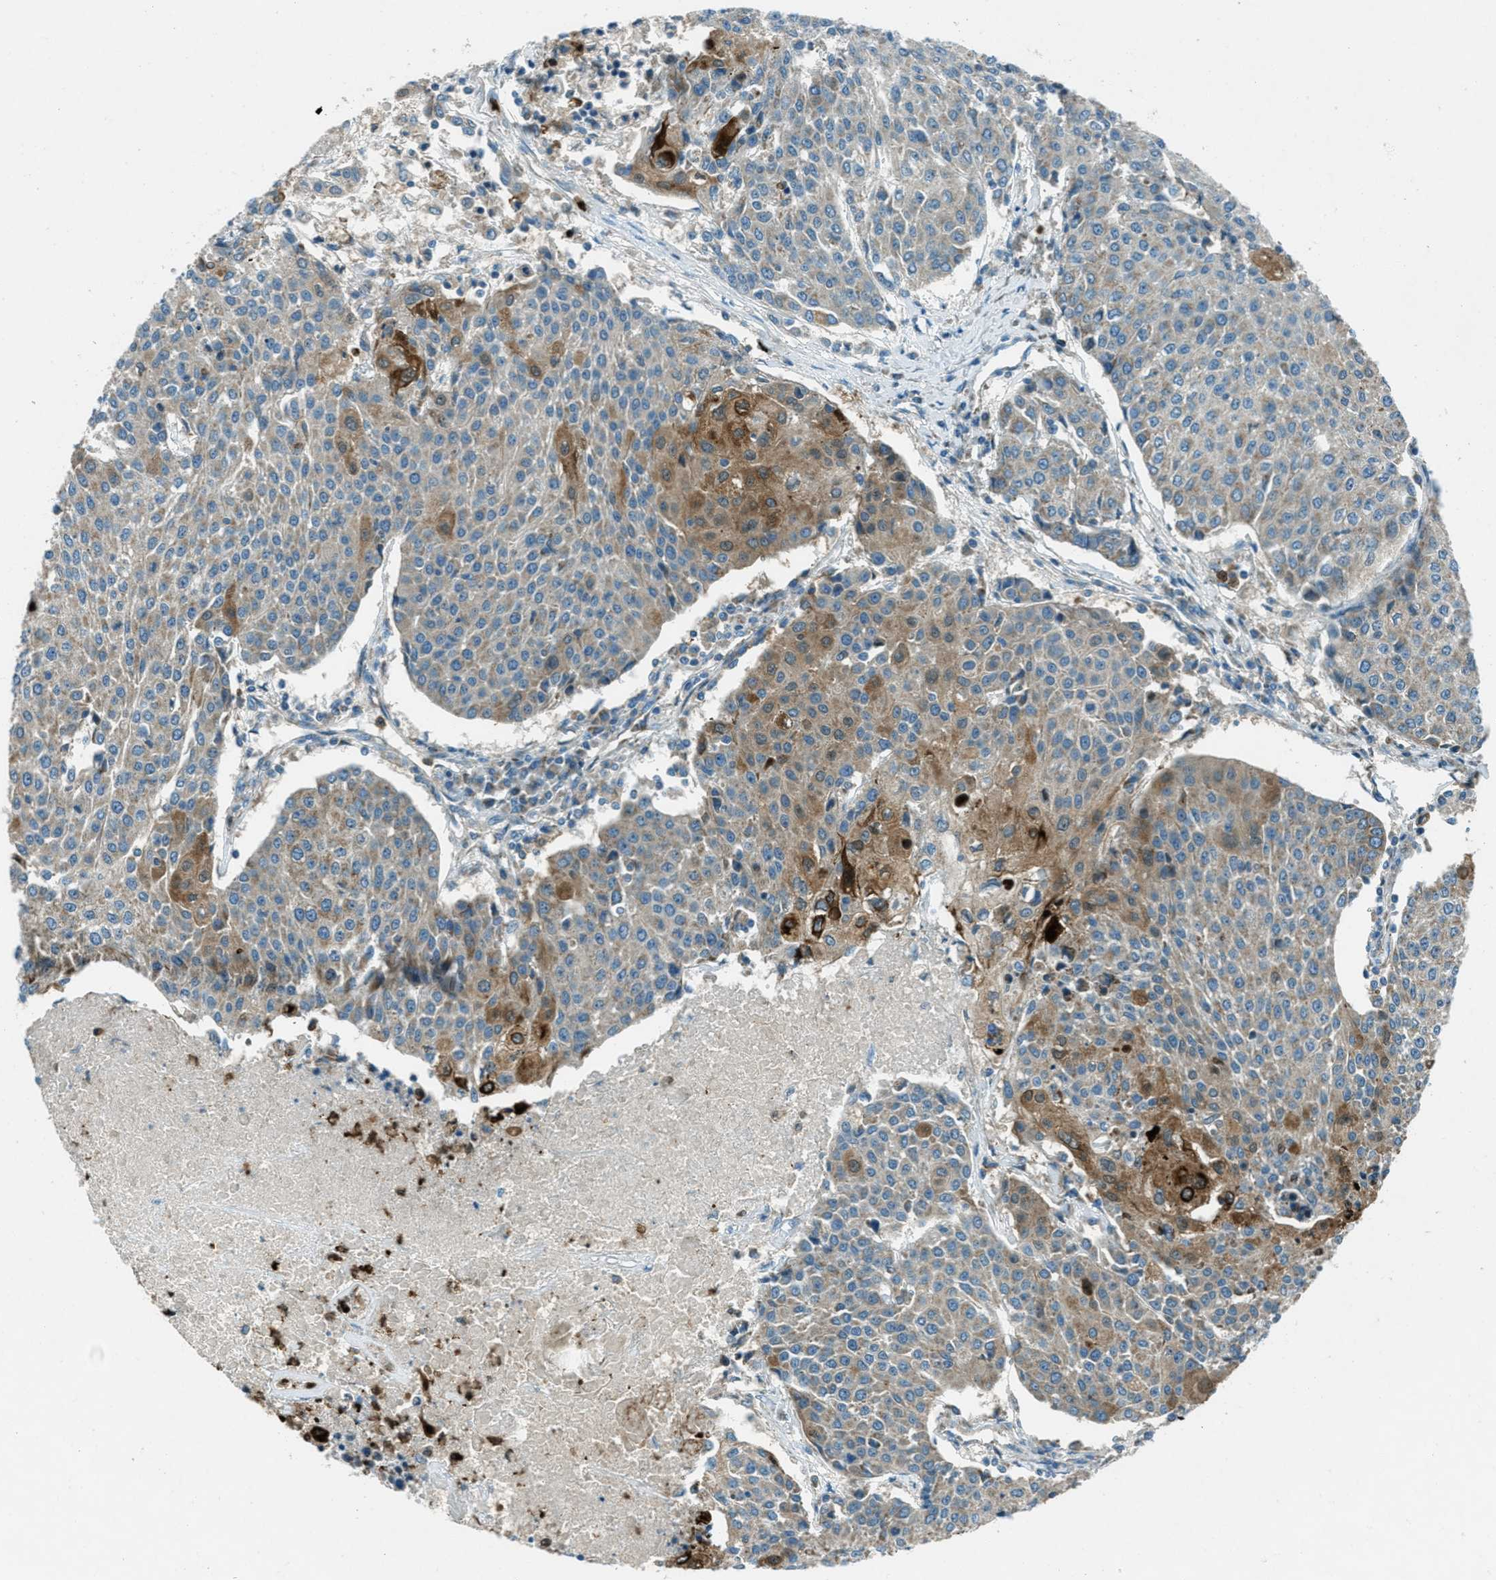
{"staining": {"intensity": "moderate", "quantity": "<25%", "location": "cytoplasmic/membranous"}, "tissue": "urothelial cancer", "cell_type": "Tumor cells", "image_type": "cancer", "snomed": [{"axis": "morphology", "description": "Urothelial carcinoma, High grade"}, {"axis": "topography", "description": "Urinary bladder"}], "caption": "Protein staining of high-grade urothelial carcinoma tissue displays moderate cytoplasmic/membranous positivity in approximately <25% of tumor cells.", "gene": "FAR1", "patient": {"sex": "female", "age": 85}}